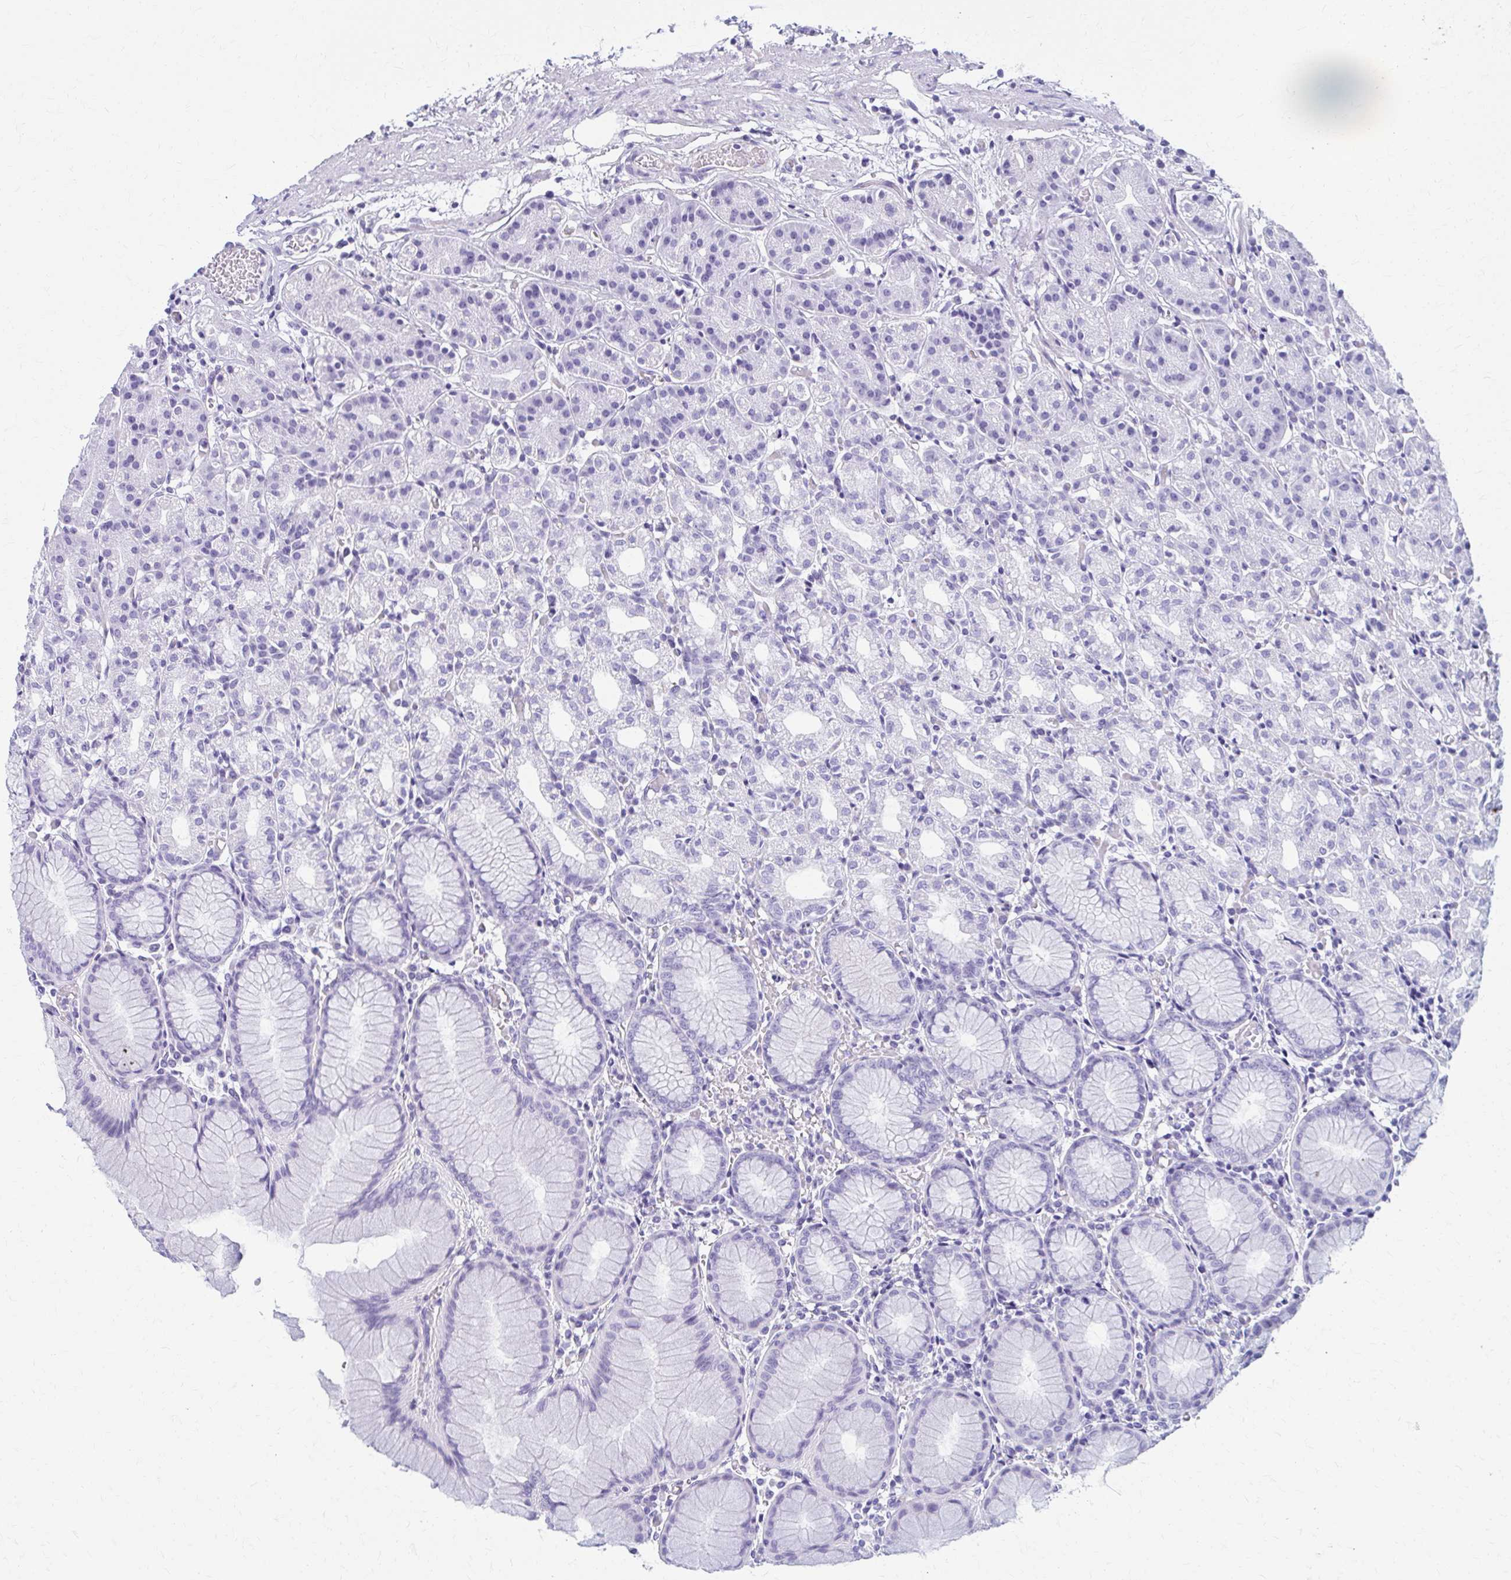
{"staining": {"intensity": "negative", "quantity": "none", "location": "none"}, "tissue": "stomach", "cell_type": "Glandular cells", "image_type": "normal", "snomed": [{"axis": "morphology", "description": "Normal tissue, NOS"}, {"axis": "topography", "description": "Stomach"}], "caption": "This photomicrograph is of normal stomach stained with immunohistochemistry to label a protein in brown with the nuclei are counter-stained blue. There is no positivity in glandular cells.", "gene": "GFAP", "patient": {"sex": "female", "age": 57}}